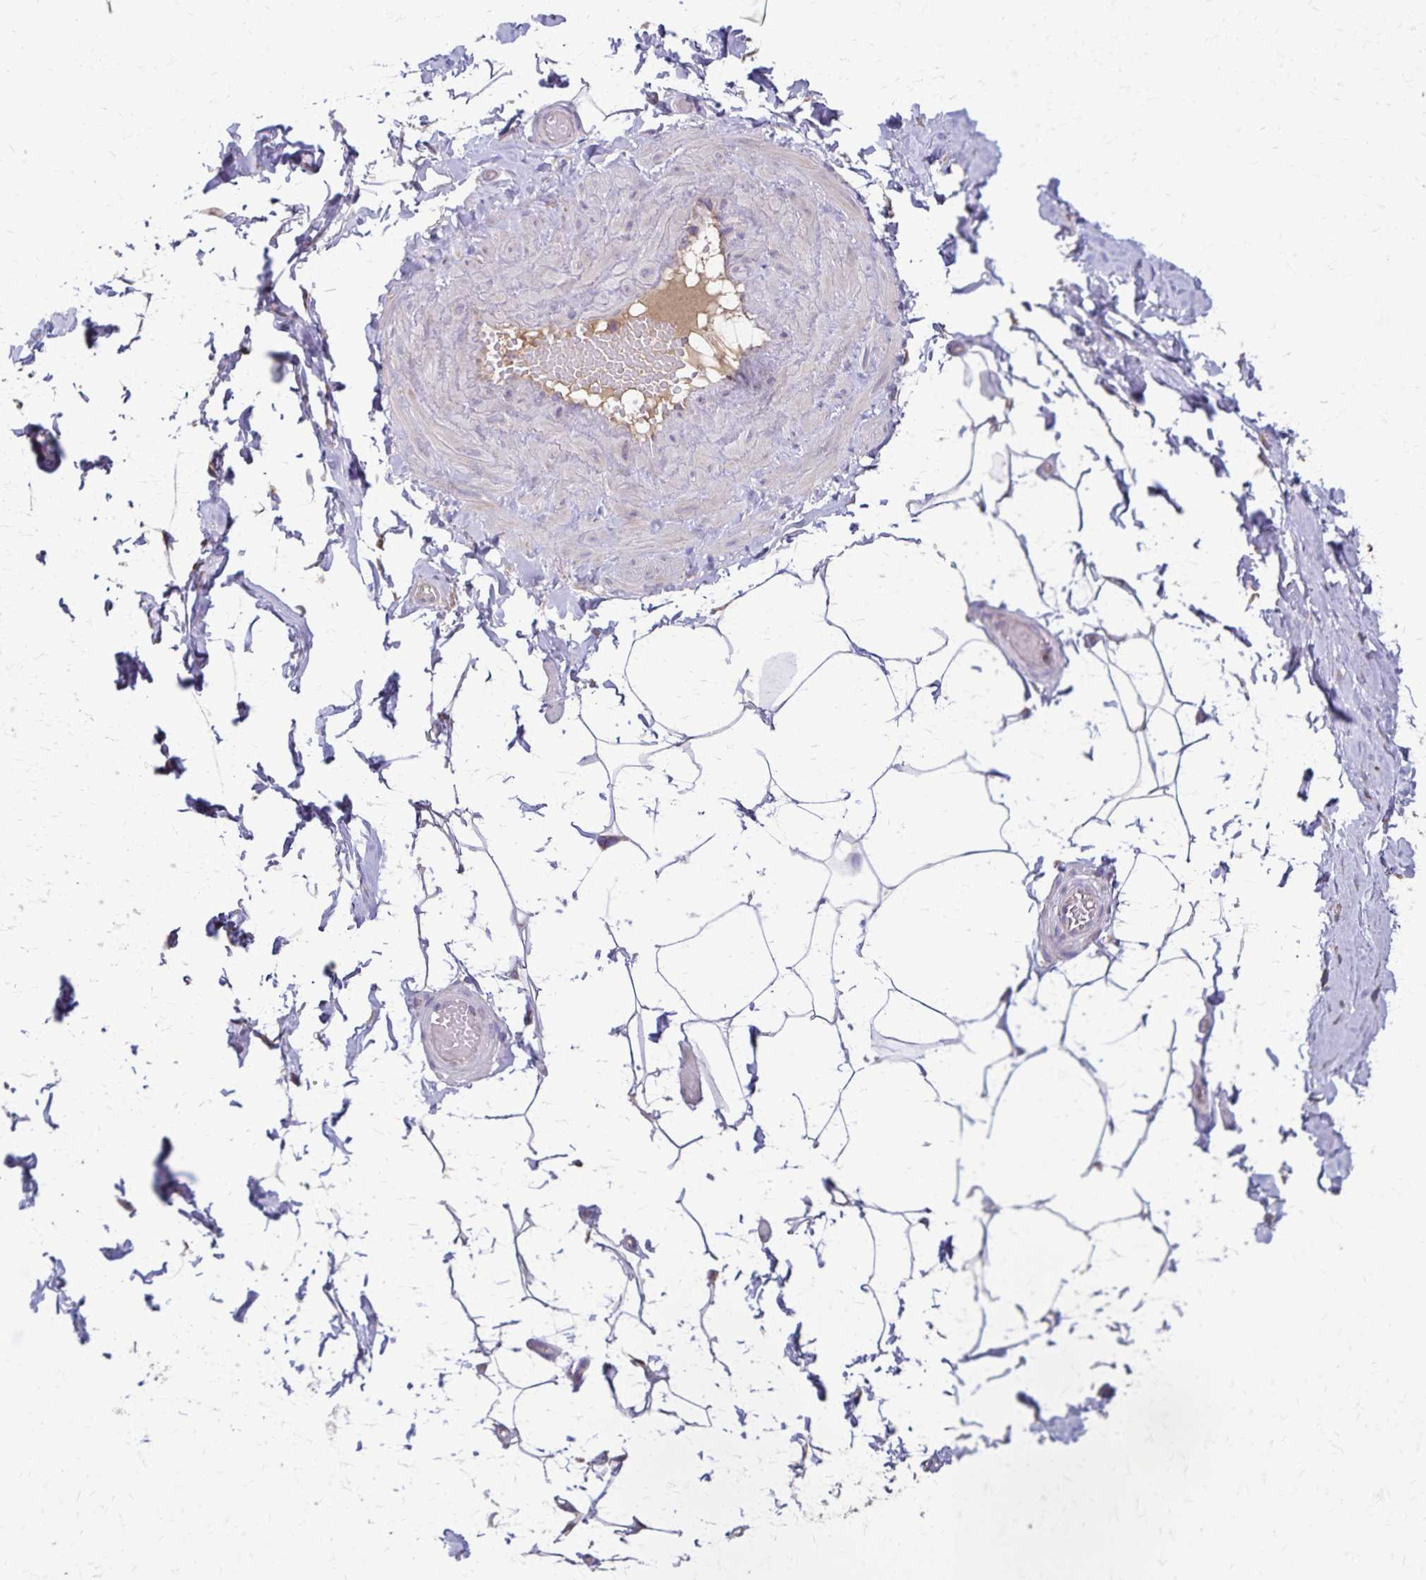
{"staining": {"intensity": "negative", "quantity": "none", "location": "none"}, "tissue": "adipose tissue", "cell_type": "Adipocytes", "image_type": "normal", "snomed": [{"axis": "morphology", "description": "Normal tissue, NOS"}, {"axis": "topography", "description": "Soft tissue"}, {"axis": "topography", "description": "Adipose tissue"}, {"axis": "topography", "description": "Vascular tissue"}, {"axis": "topography", "description": "Peripheral nerve tissue"}], "caption": "High power microscopy photomicrograph of an immunohistochemistry micrograph of benign adipose tissue, revealing no significant staining in adipocytes. The staining was performed using DAB to visualize the protein expression in brown, while the nuclei were stained in blue with hematoxylin (Magnification: 20x).", "gene": "RNF10", "patient": {"sex": "male", "age": 29}}